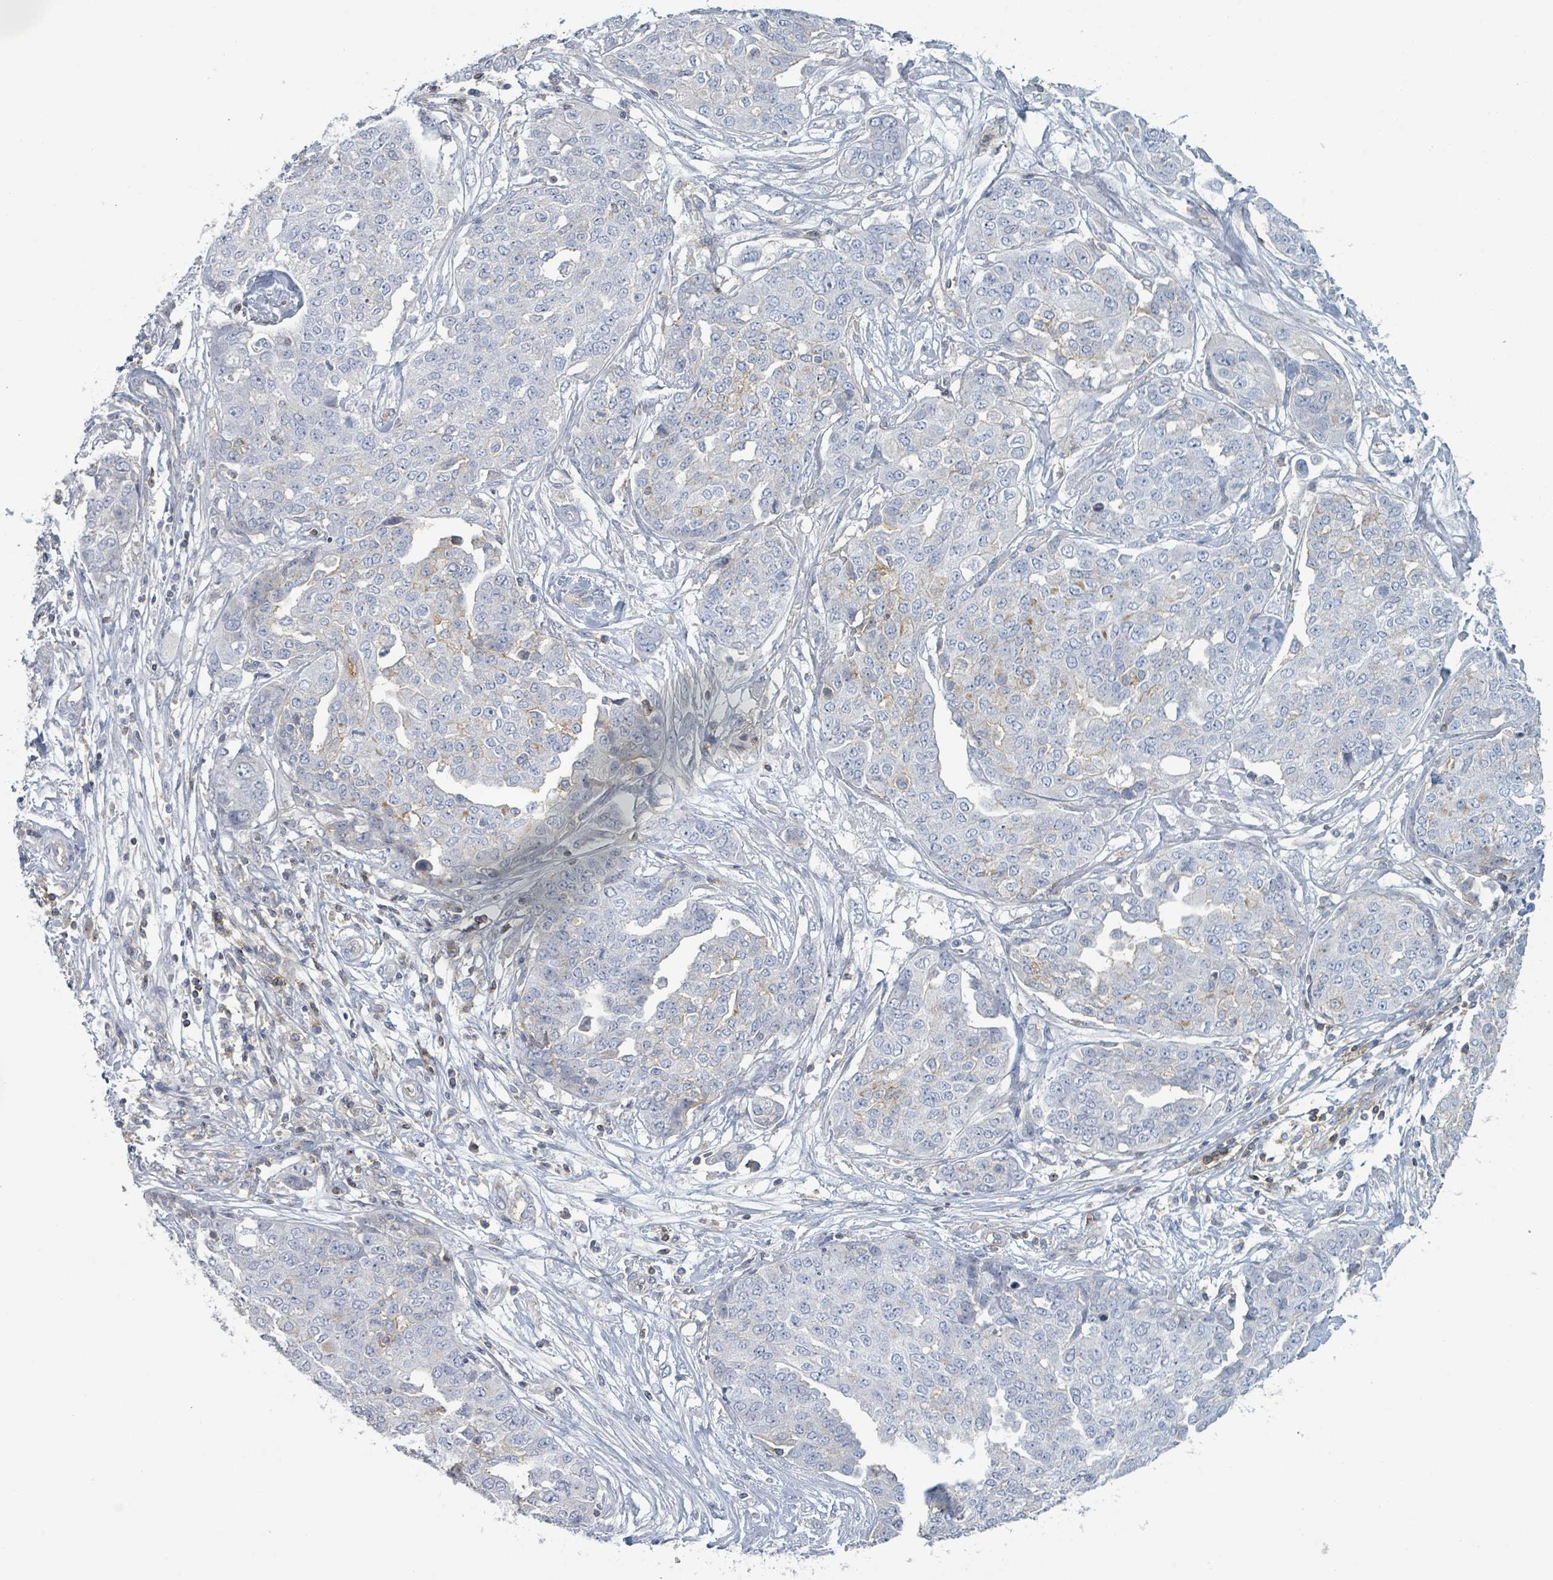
{"staining": {"intensity": "negative", "quantity": "none", "location": "none"}, "tissue": "ovarian cancer", "cell_type": "Tumor cells", "image_type": "cancer", "snomed": [{"axis": "morphology", "description": "Cystadenocarcinoma, serous, NOS"}, {"axis": "topography", "description": "Soft tissue"}, {"axis": "topography", "description": "Ovary"}], "caption": "Tumor cells show no significant protein expression in ovarian serous cystadenocarcinoma.", "gene": "TNFRSF14", "patient": {"sex": "female", "age": 57}}